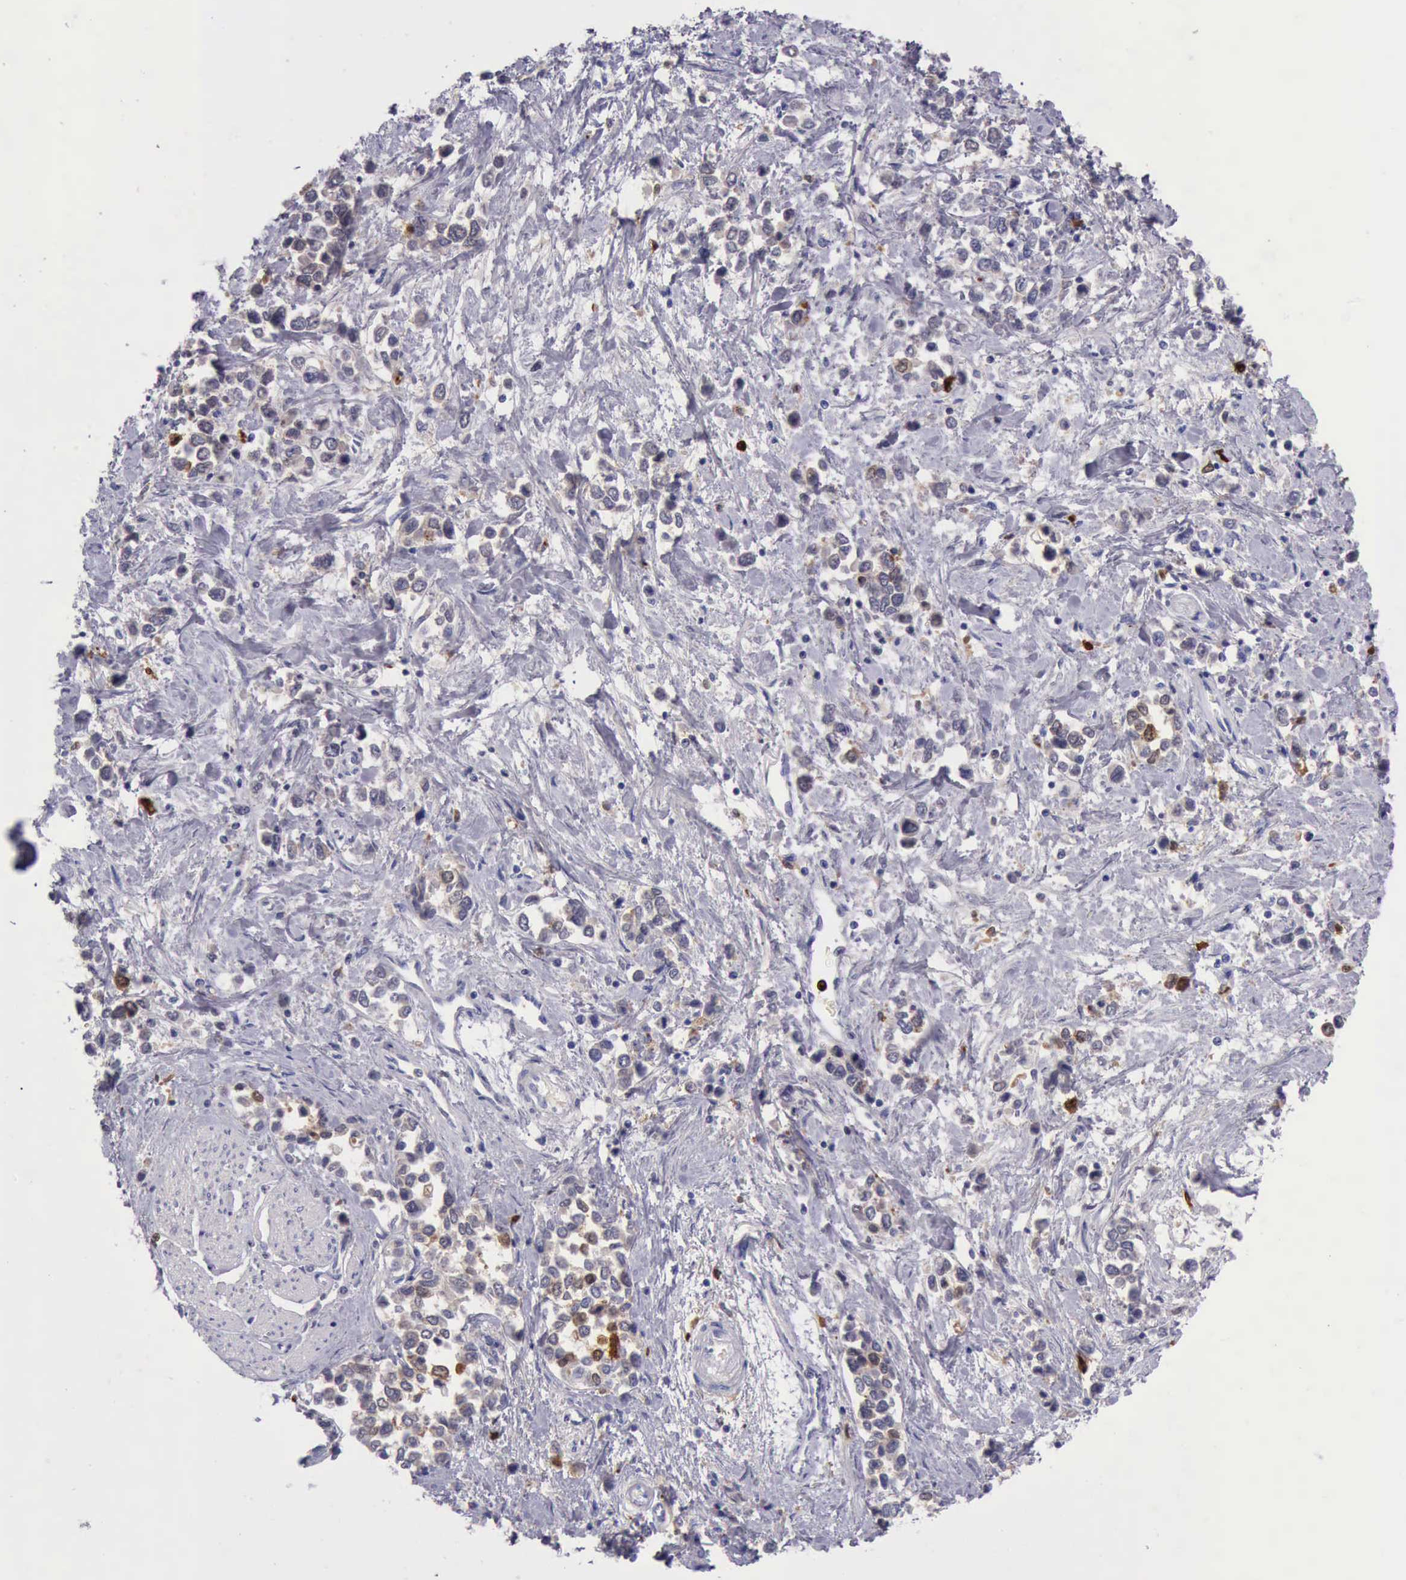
{"staining": {"intensity": "negative", "quantity": "none", "location": "none"}, "tissue": "stomach cancer", "cell_type": "Tumor cells", "image_type": "cancer", "snomed": [{"axis": "morphology", "description": "Adenocarcinoma, NOS"}, {"axis": "topography", "description": "Stomach, upper"}], "caption": "Immunohistochemistry (IHC) of human stomach cancer displays no positivity in tumor cells.", "gene": "CSTA", "patient": {"sex": "male", "age": 76}}